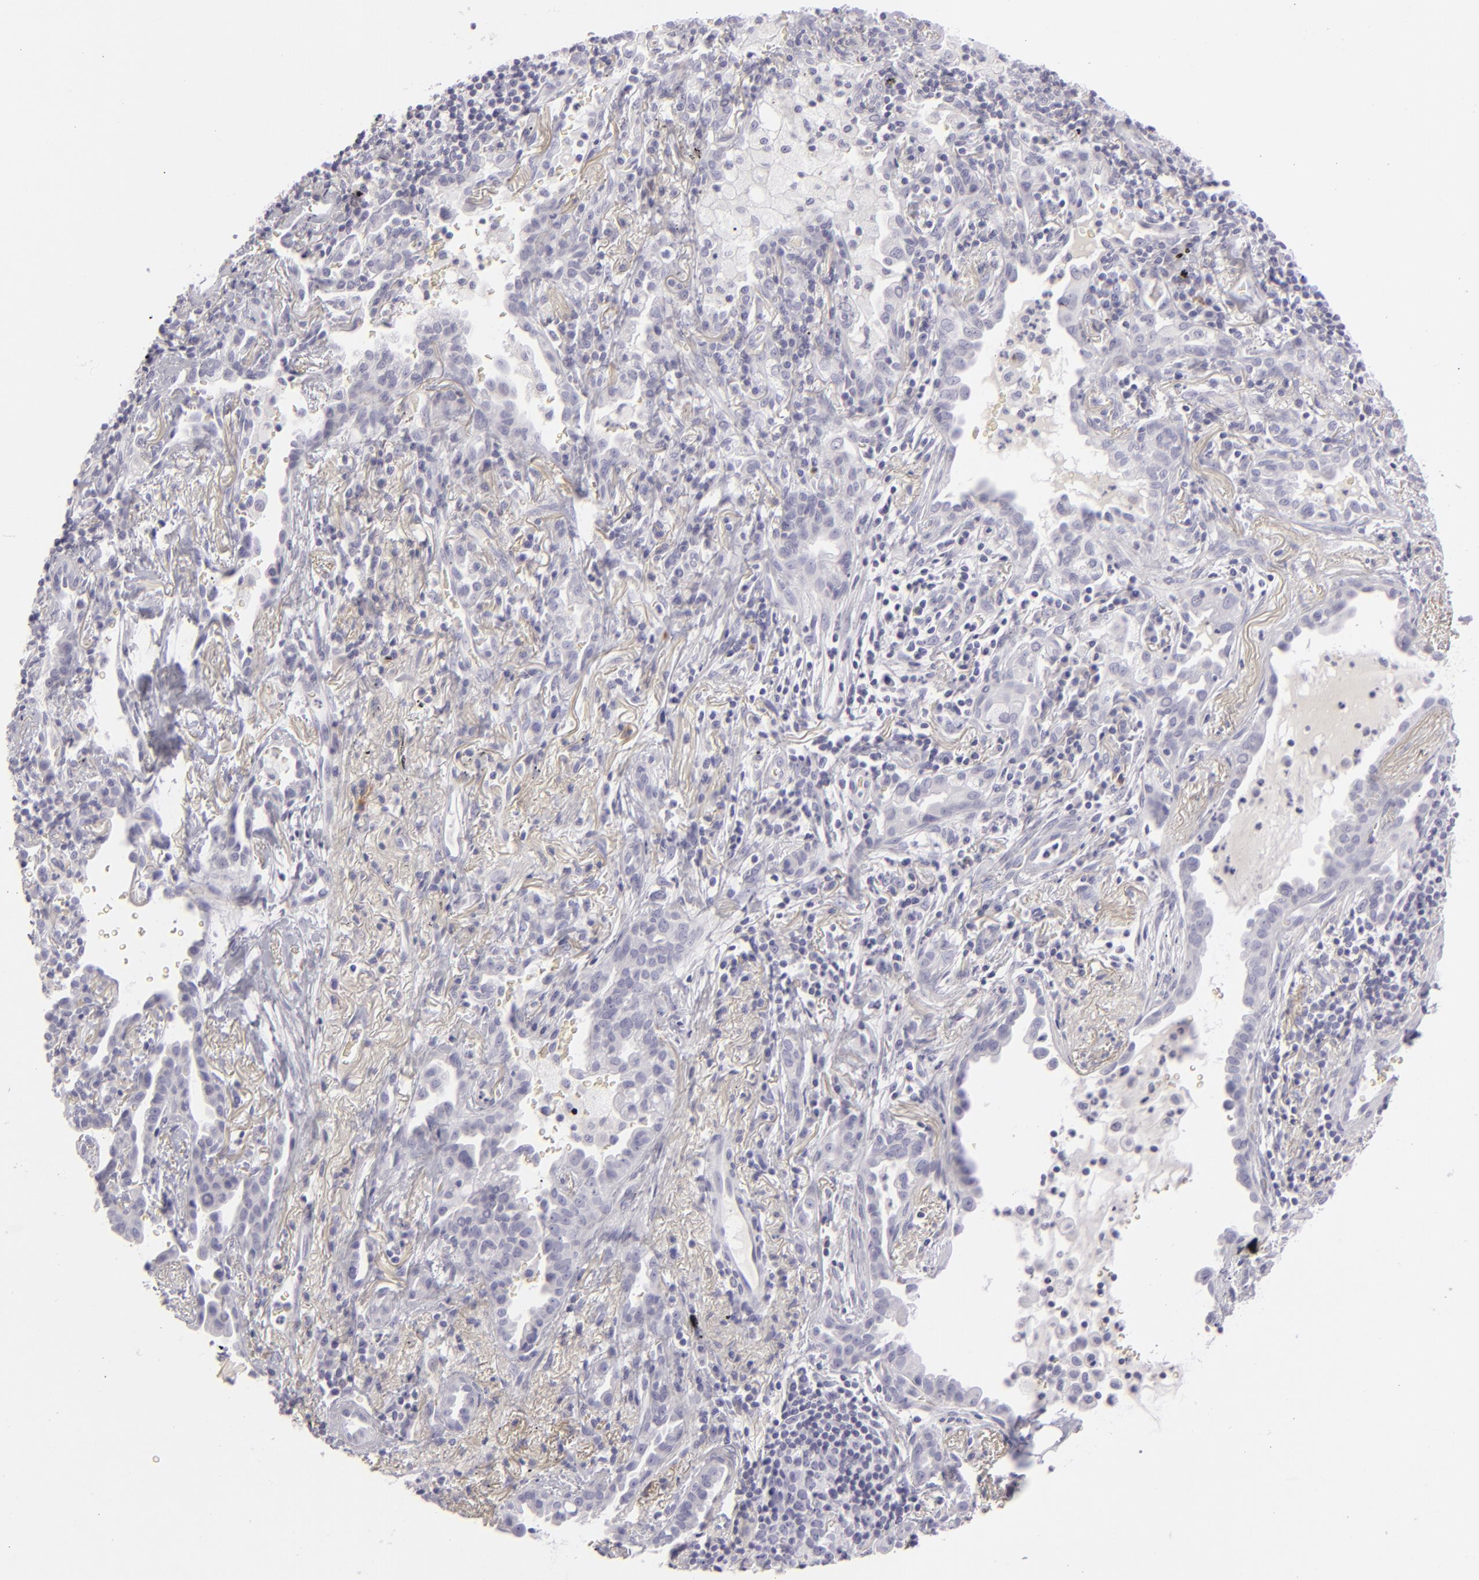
{"staining": {"intensity": "negative", "quantity": "none", "location": "none"}, "tissue": "lung cancer", "cell_type": "Tumor cells", "image_type": "cancer", "snomed": [{"axis": "morphology", "description": "Adenocarcinoma, NOS"}, {"axis": "topography", "description": "Lung"}], "caption": "The immunohistochemistry (IHC) micrograph has no significant staining in tumor cells of adenocarcinoma (lung) tissue.", "gene": "CDX2", "patient": {"sex": "female", "age": 50}}